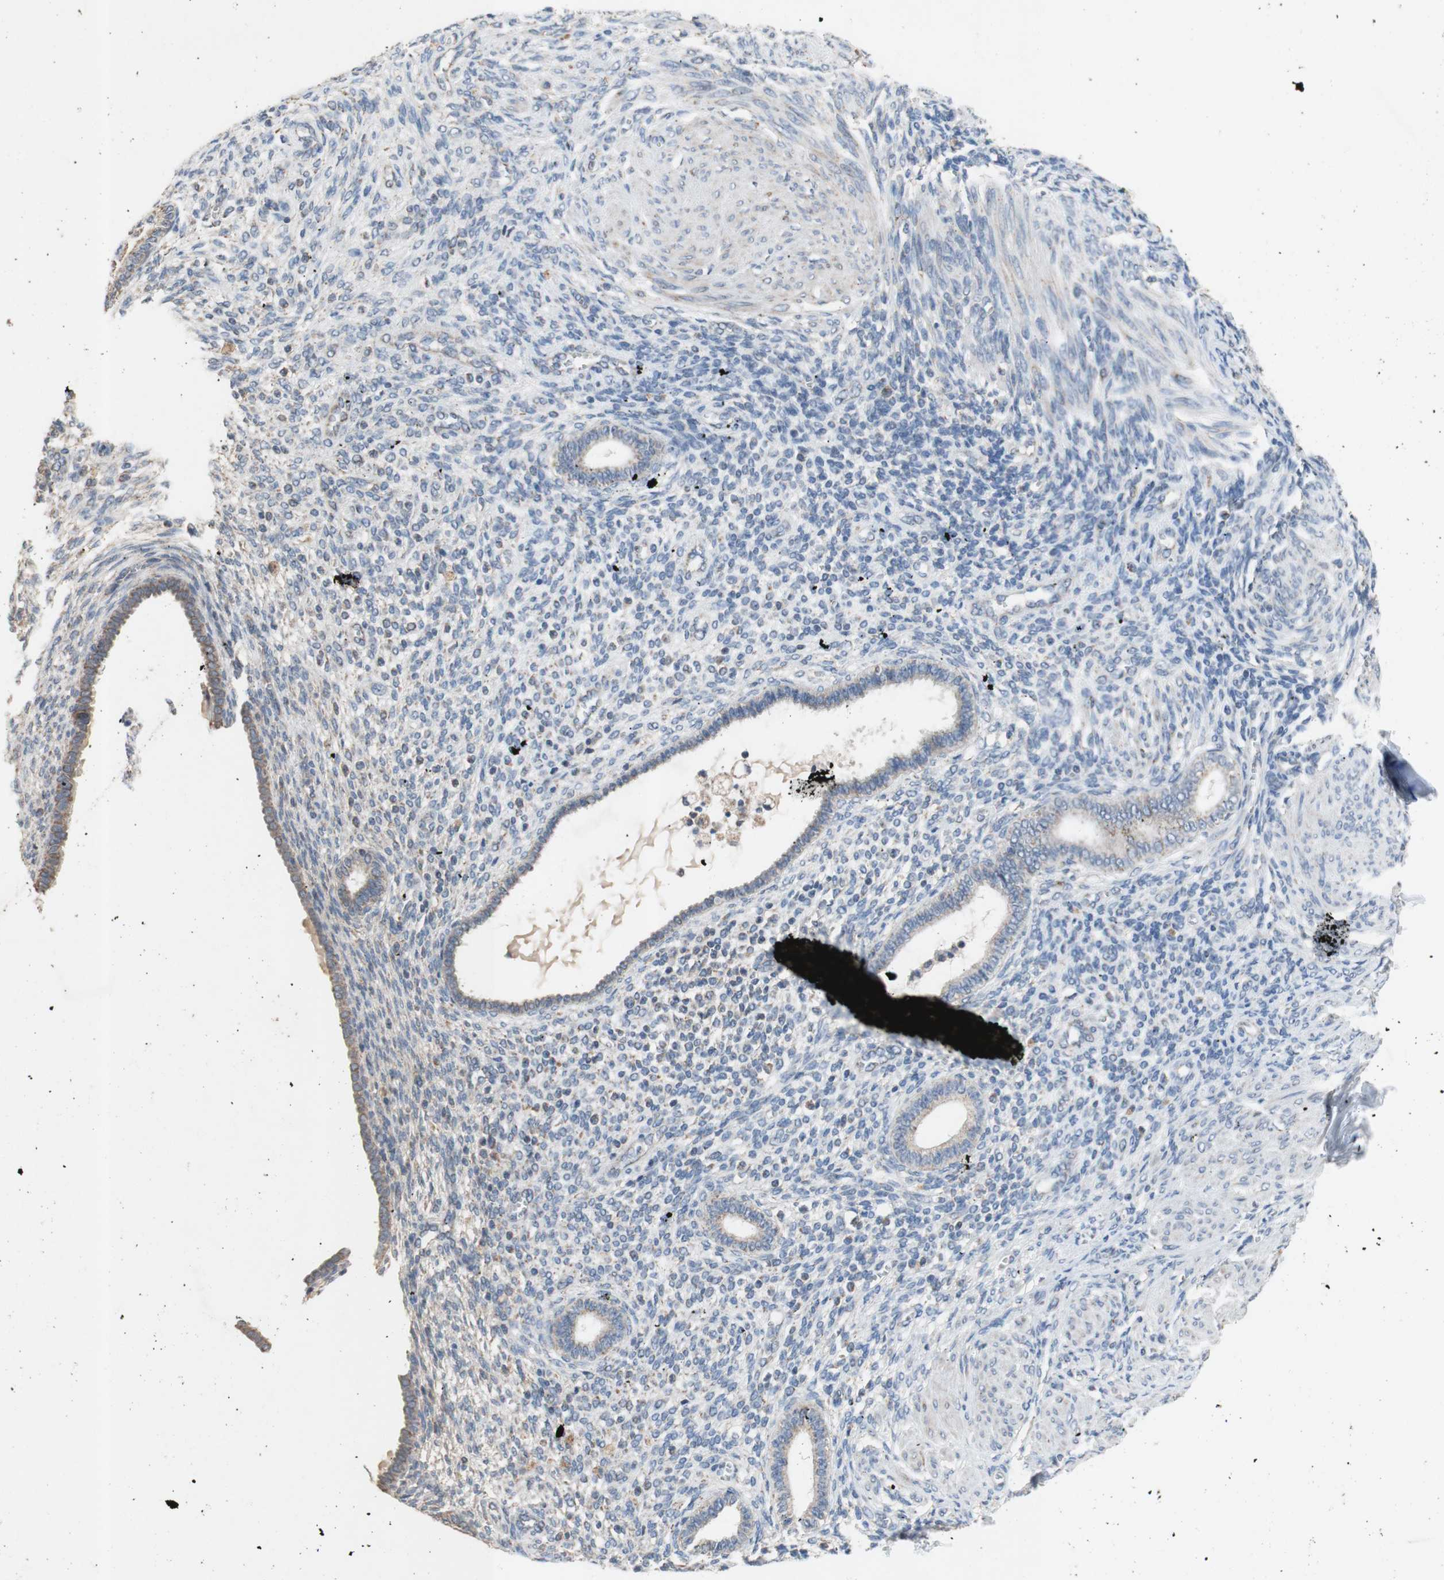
{"staining": {"intensity": "weak", "quantity": "25%-75%", "location": "cytoplasmic/membranous"}, "tissue": "endometrium", "cell_type": "Cells in endometrial stroma", "image_type": "normal", "snomed": [{"axis": "morphology", "description": "Normal tissue, NOS"}, {"axis": "topography", "description": "Endometrium"}], "caption": "Immunohistochemistry (DAB (3,3'-diaminobenzidine)) staining of benign human endometrium displays weak cytoplasmic/membranous protein positivity in approximately 25%-75% of cells in endometrial stroma.", "gene": "PTGIS", "patient": {"sex": "female", "age": 72}}